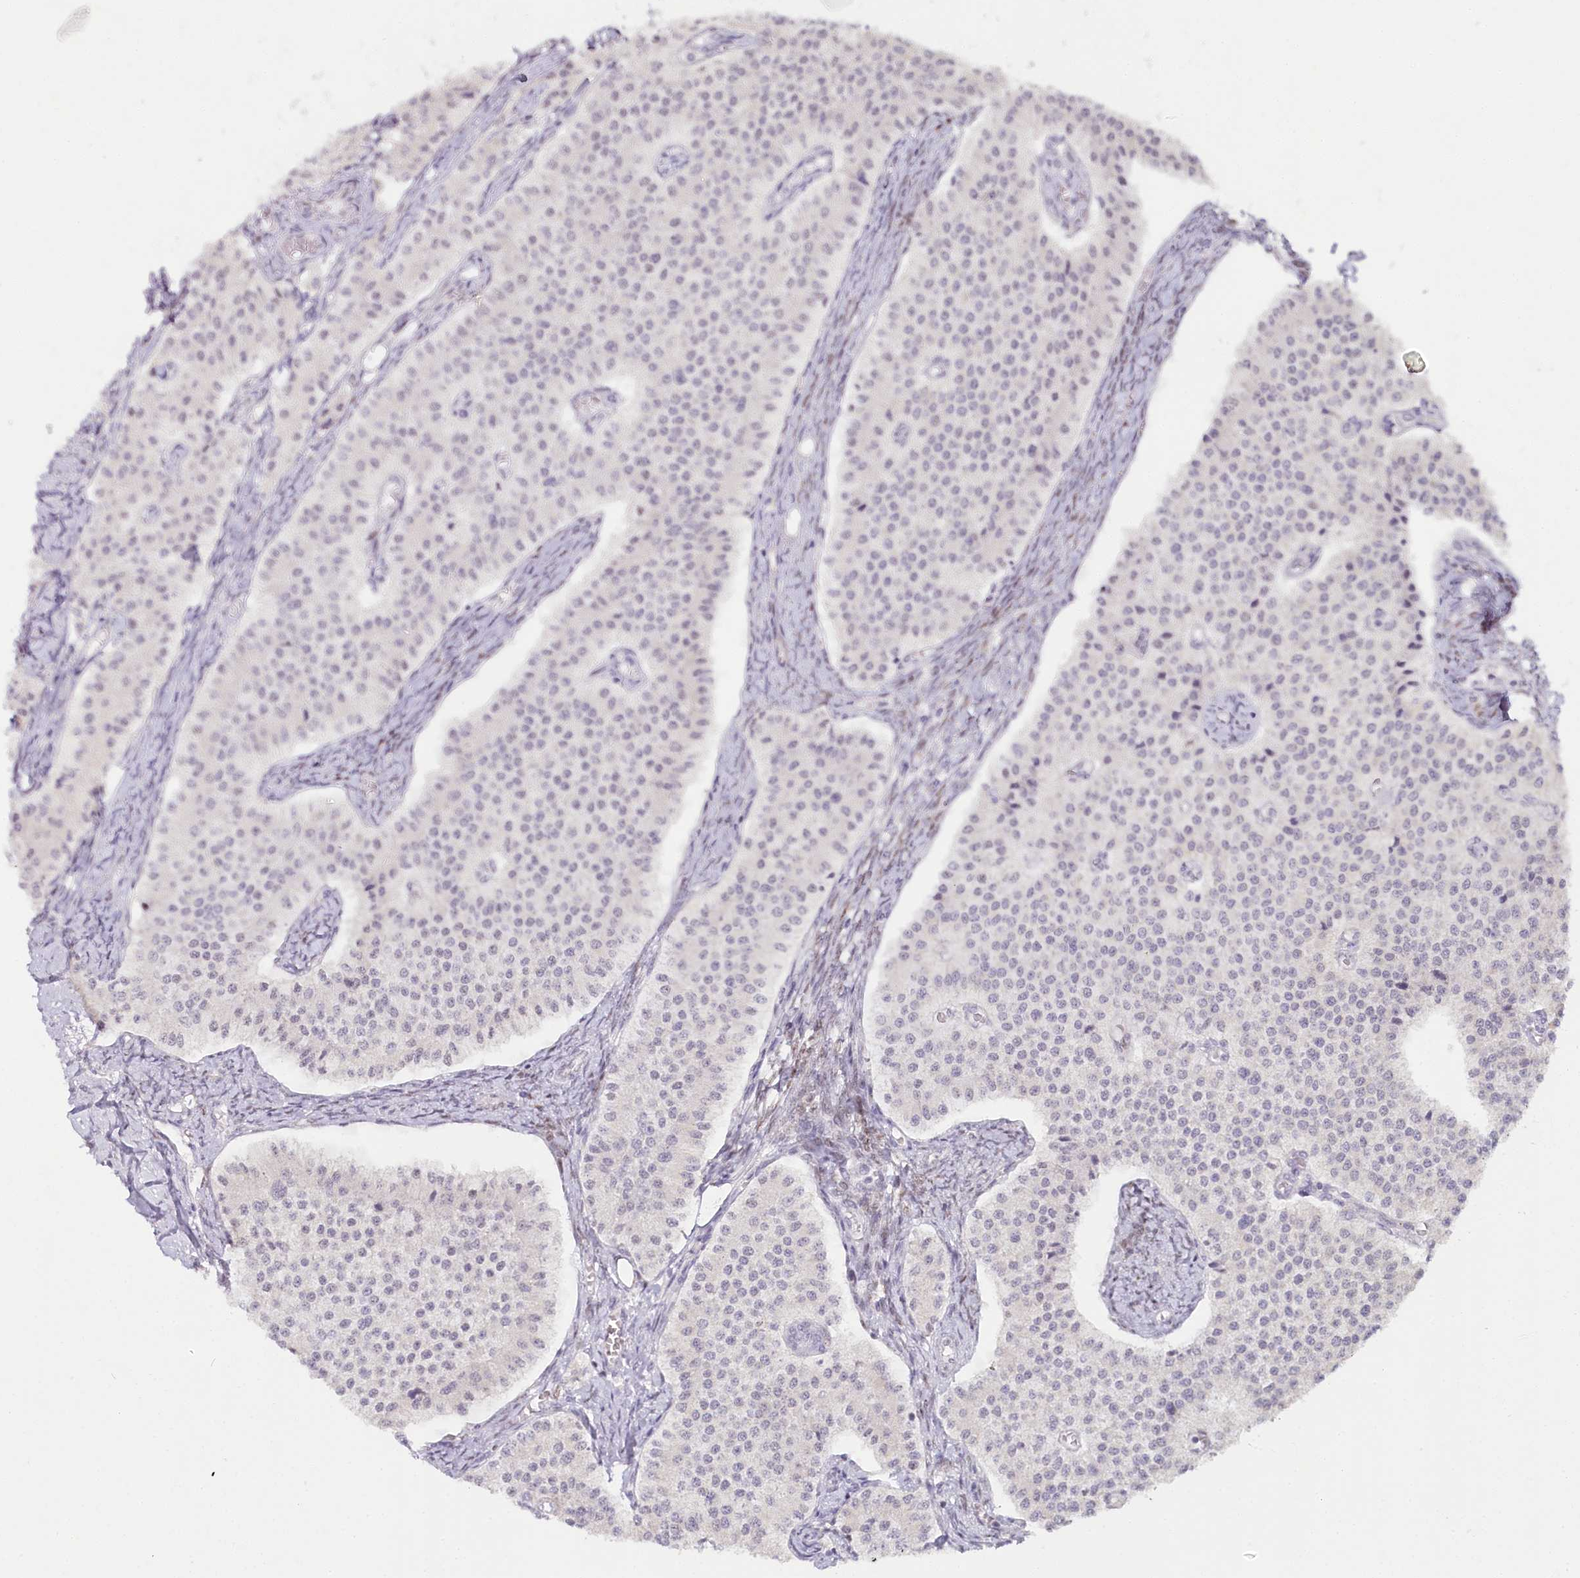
{"staining": {"intensity": "negative", "quantity": "none", "location": "none"}, "tissue": "carcinoid", "cell_type": "Tumor cells", "image_type": "cancer", "snomed": [{"axis": "morphology", "description": "Carcinoid, malignant, NOS"}, {"axis": "topography", "description": "Colon"}], "caption": "Micrograph shows no protein staining in tumor cells of carcinoid tissue.", "gene": "HPD", "patient": {"sex": "female", "age": 52}}